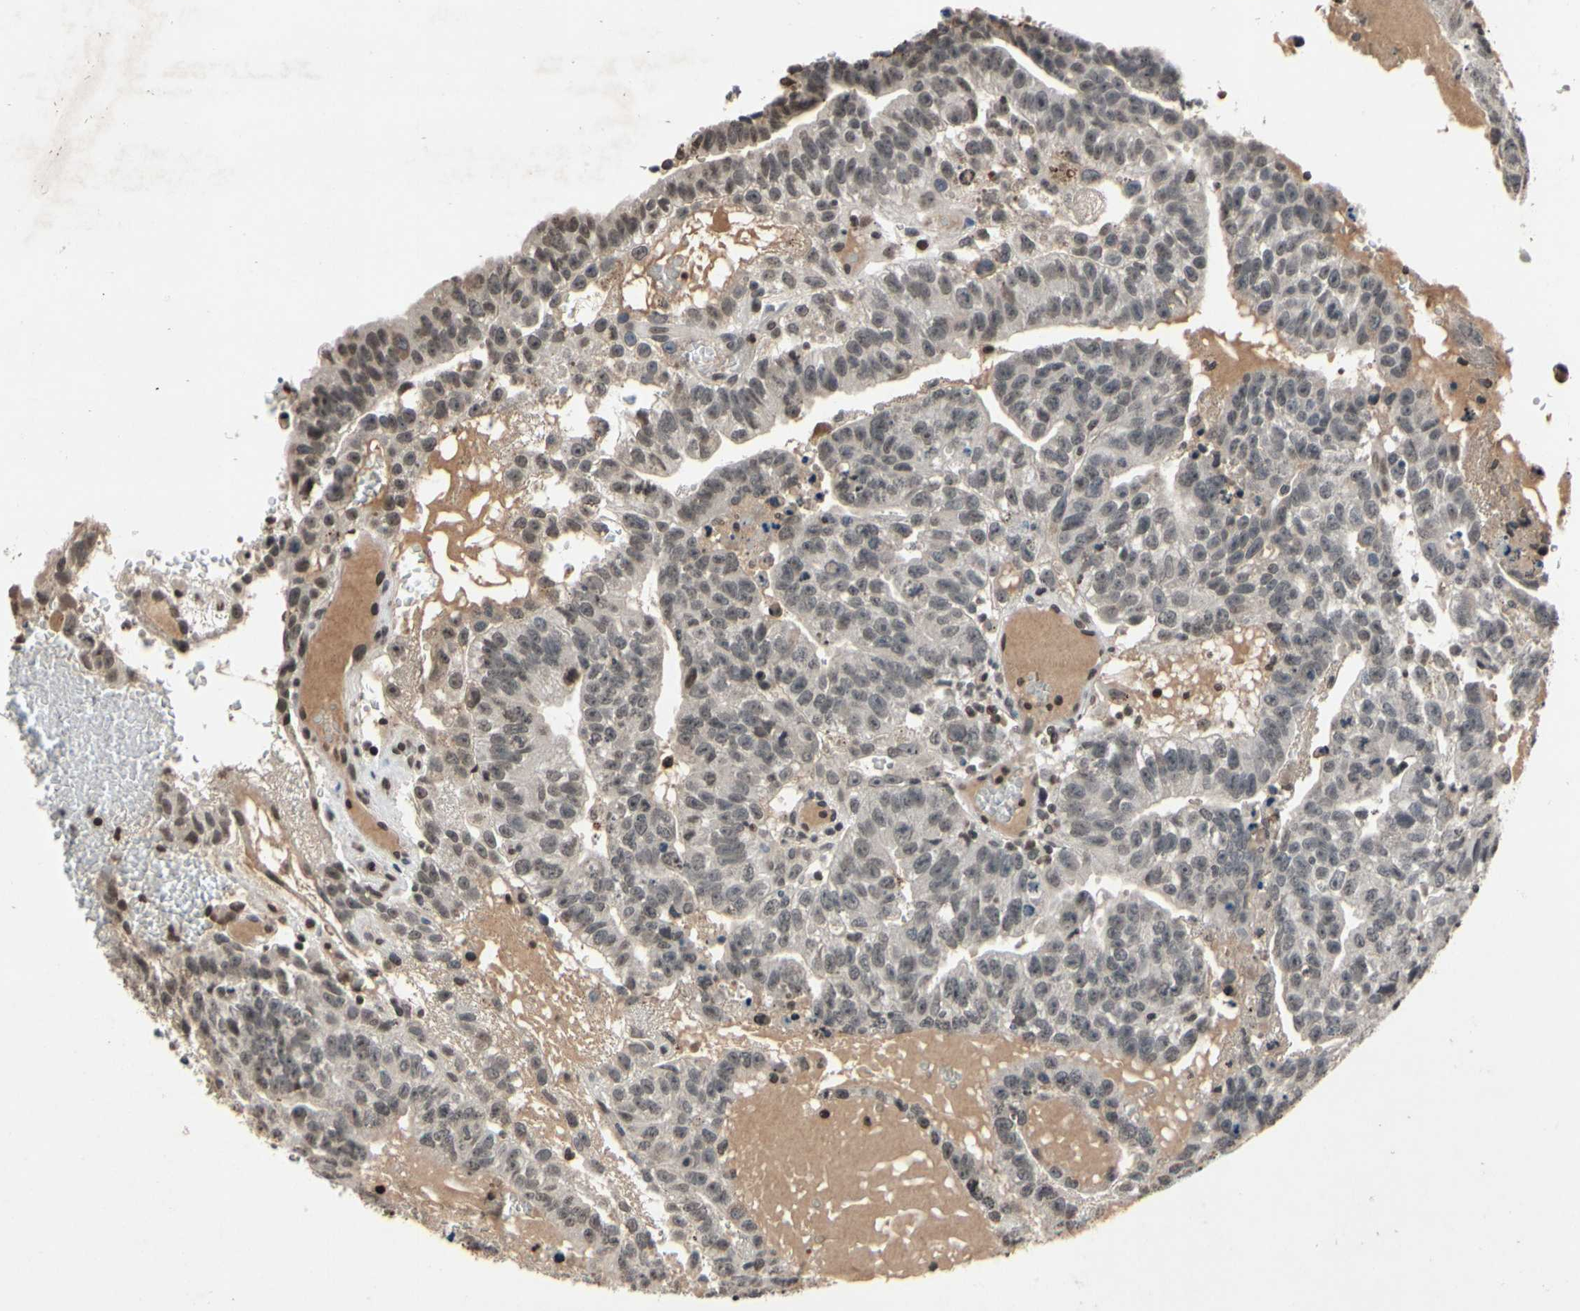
{"staining": {"intensity": "negative", "quantity": "none", "location": "none"}, "tissue": "testis cancer", "cell_type": "Tumor cells", "image_type": "cancer", "snomed": [{"axis": "morphology", "description": "Seminoma, NOS"}, {"axis": "morphology", "description": "Carcinoma, Embryonal, NOS"}, {"axis": "topography", "description": "Testis"}], "caption": "This histopathology image is of testis embryonal carcinoma stained with immunohistochemistry (IHC) to label a protein in brown with the nuclei are counter-stained blue. There is no positivity in tumor cells. (Stains: DAB (3,3'-diaminobenzidine) IHC with hematoxylin counter stain, Microscopy: brightfield microscopy at high magnification).", "gene": "HIPK2", "patient": {"sex": "male", "age": 52}}